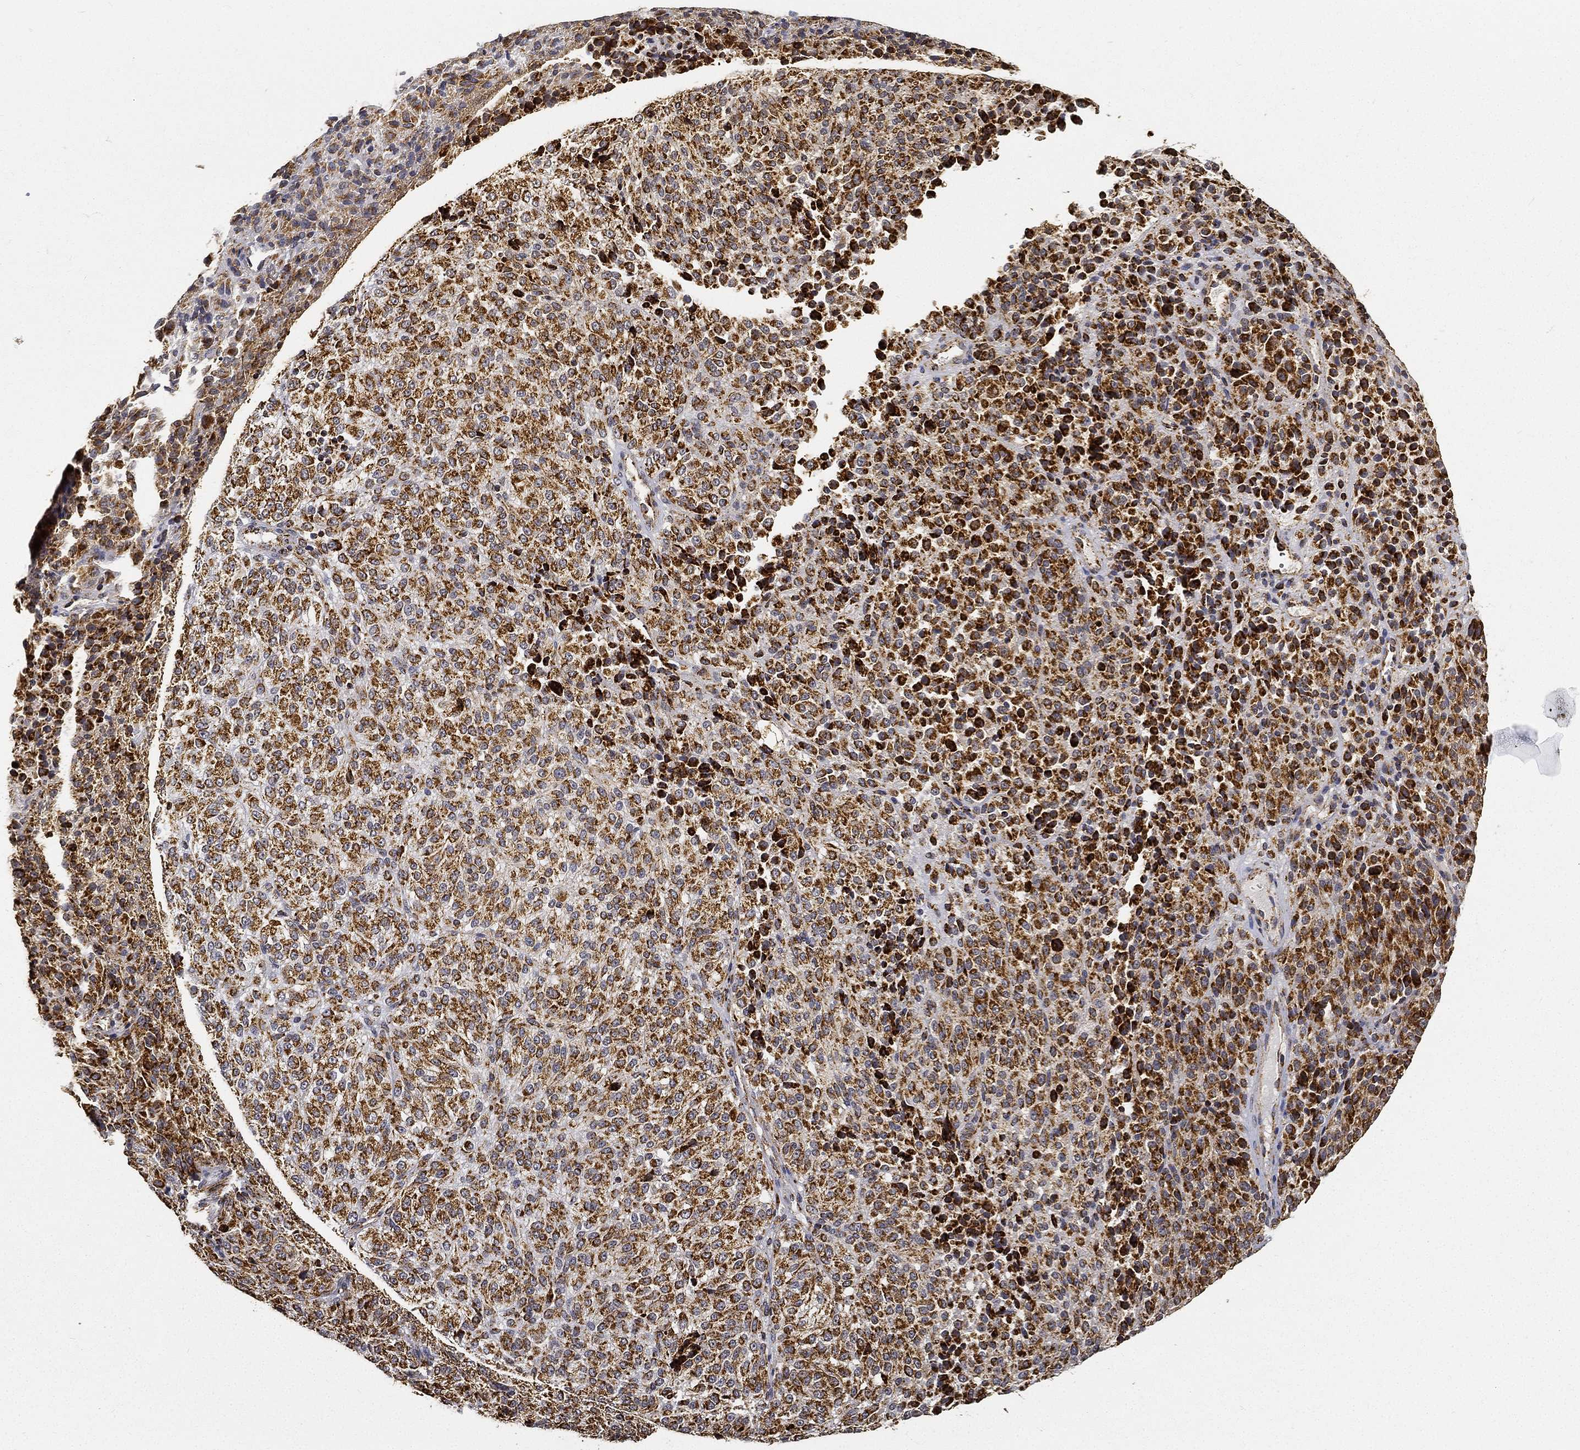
{"staining": {"intensity": "strong", "quantity": ">75%", "location": "cytoplasmic/membranous"}, "tissue": "melanoma", "cell_type": "Tumor cells", "image_type": "cancer", "snomed": [{"axis": "morphology", "description": "Malignant melanoma, Metastatic site"}, {"axis": "topography", "description": "Brain"}], "caption": "Strong cytoplasmic/membranous staining for a protein is appreciated in approximately >75% of tumor cells of malignant melanoma (metastatic site) using immunohistochemistry (IHC).", "gene": "NDUFAB1", "patient": {"sex": "female", "age": 56}}